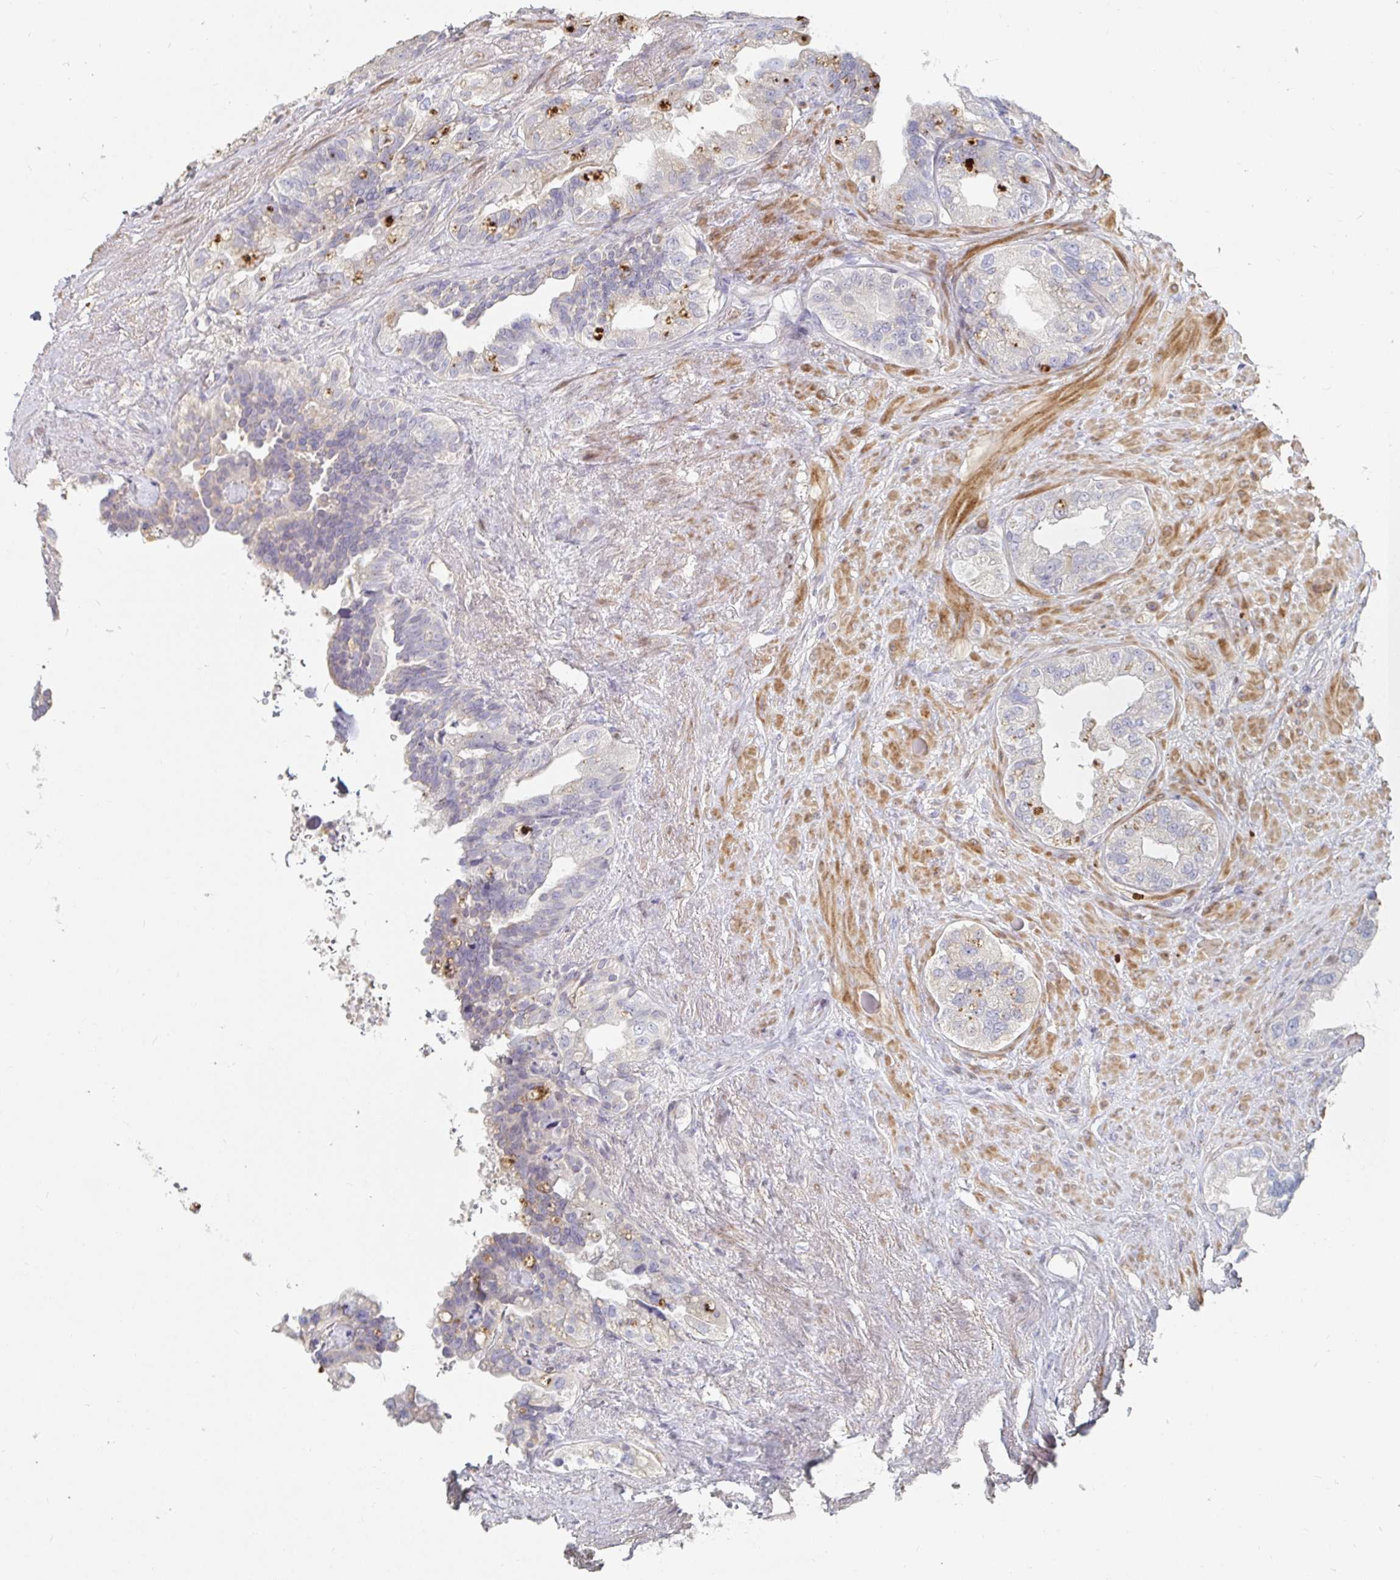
{"staining": {"intensity": "weak", "quantity": "<25%", "location": "cytoplasmic/membranous"}, "tissue": "seminal vesicle", "cell_type": "Glandular cells", "image_type": "normal", "snomed": [{"axis": "morphology", "description": "Normal tissue, NOS"}, {"axis": "topography", "description": "Seminal veicle"}, {"axis": "topography", "description": "Peripheral nerve tissue"}], "caption": "Glandular cells show no significant staining in unremarkable seminal vesicle. (Stains: DAB (3,3'-diaminobenzidine) IHC with hematoxylin counter stain, Microscopy: brightfield microscopy at high magnification).", "gene": "NME9", "patient": {"sex": "male", "age": 76}}